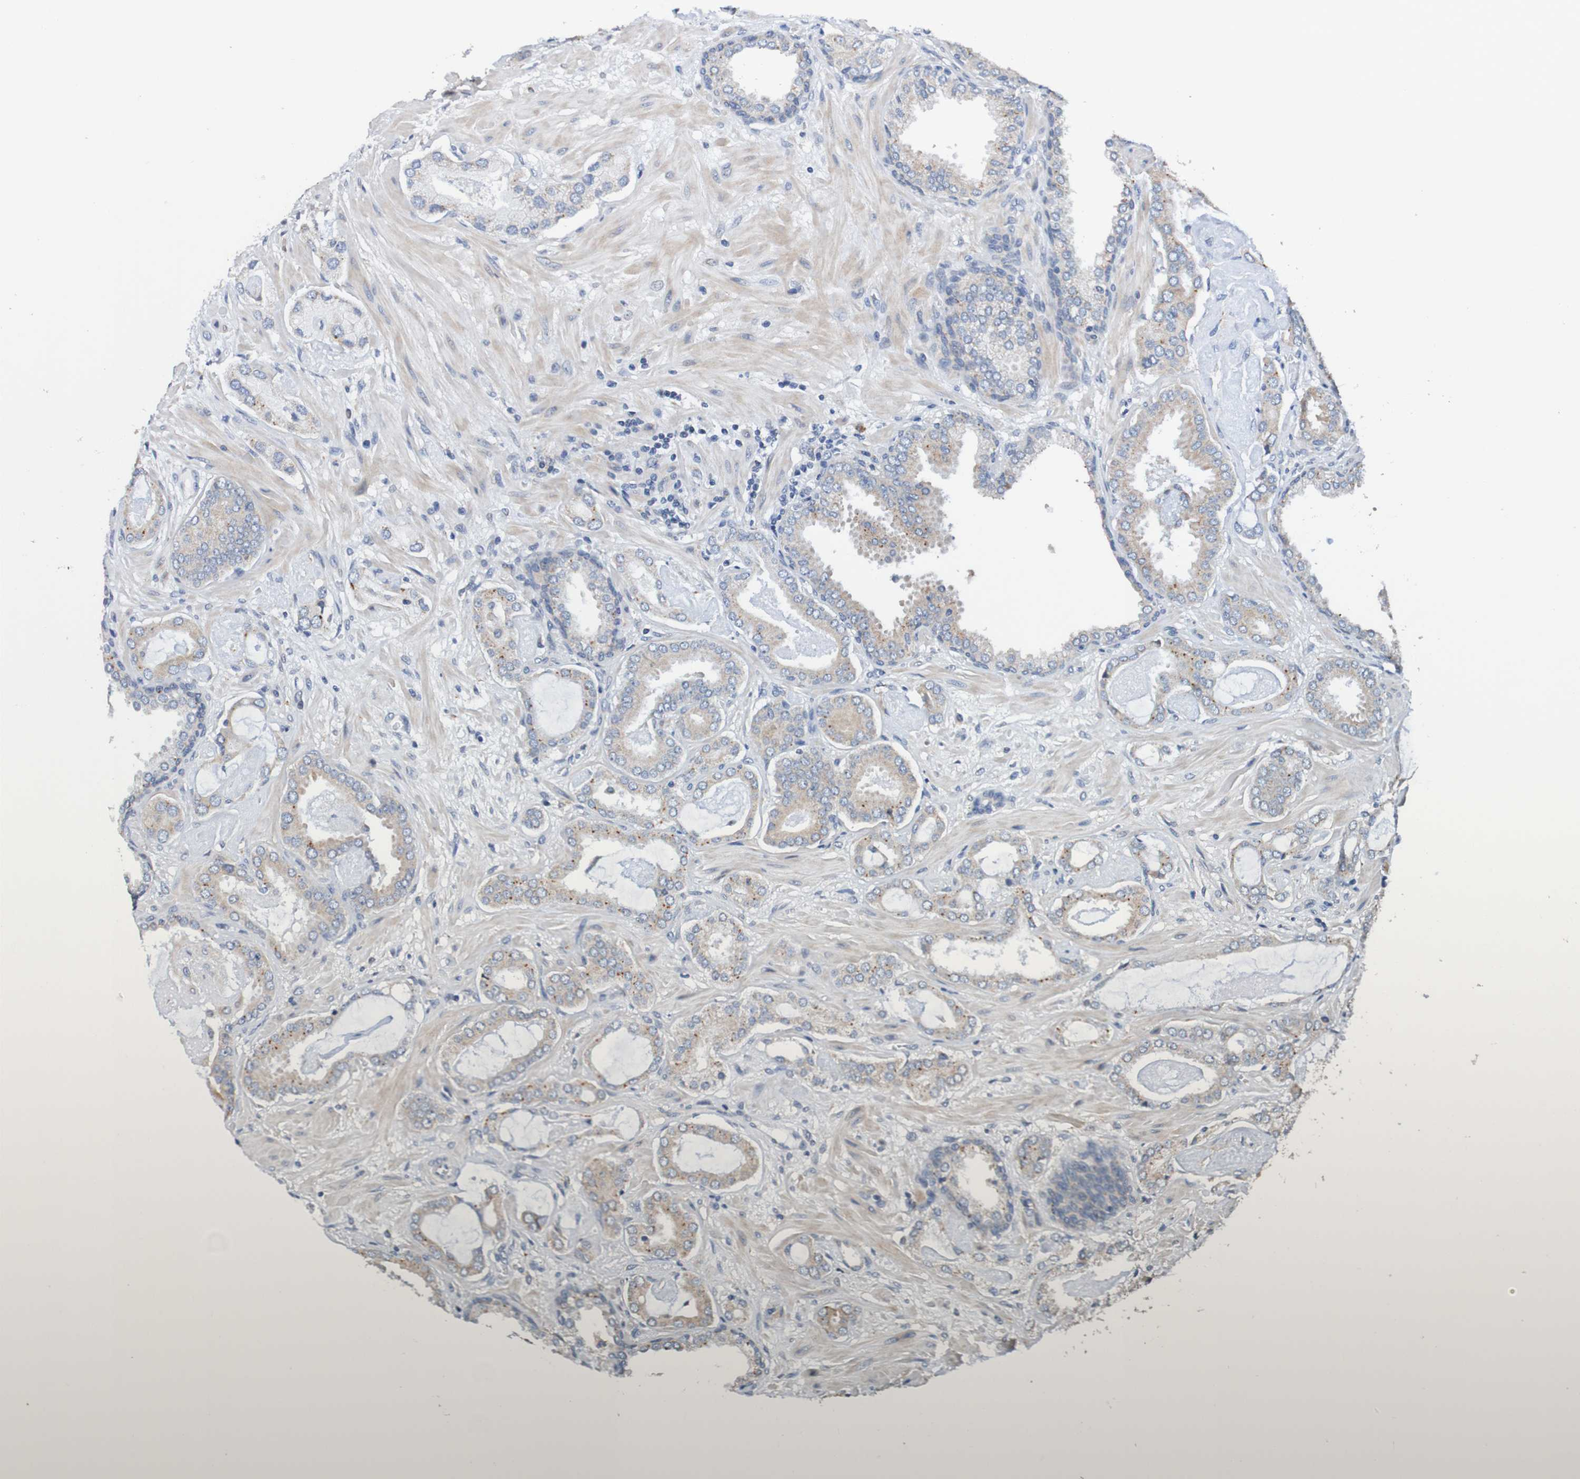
{"staining": {"intensity": "moderate", "quantity": "25%-75%", "location": "cytoplasmic/membranous"}, "tissue": "prostate cancer", "cell_type": "Tumor cells", "image_type": "cancer", "snomed": [{"axis": "morphology", "description": "Adenocarcinoma, Low grade"}, {"axis": "topography", "description": "Prostate"}], "caption": "Moderate cytoplasmic/membranous protein expression is seen in about 25%-75% of tumor cells in prostate cancer.", "gene": "FIBP", "patient": {"sex": "male", "age": 53}}